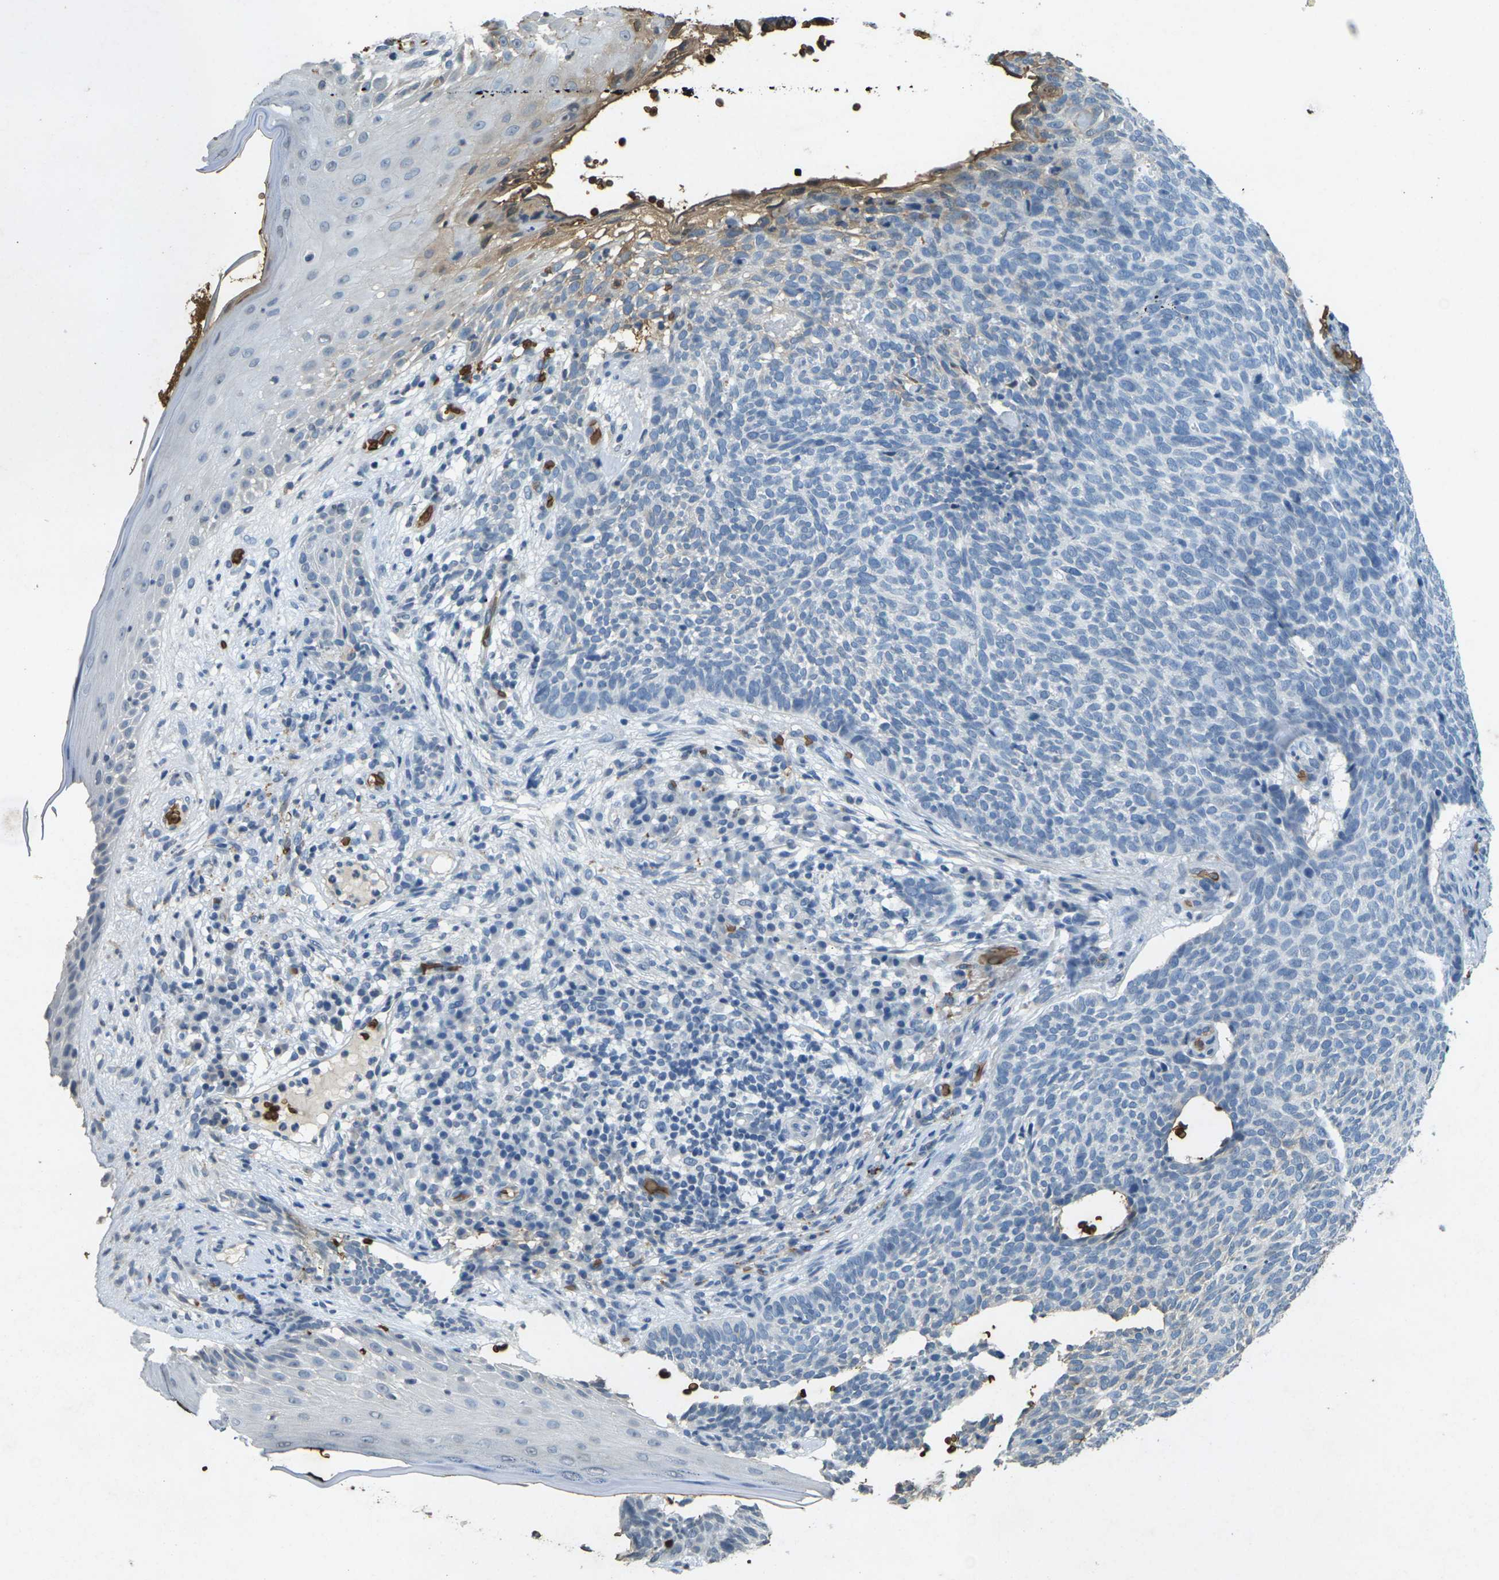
{"staining": {"intensity": "negative", "quantity": "none", "location": "none"}, "tissue": "skin cancer", "cell_type": "Tumor cells", "image_type": "cancer", "snomed": [{"axis": "morphology", "description": "Basal cell carcinoma"}, {"axis": "topography", "description": "Skin"}], "caption": "High magnification brightfield microscopy of skin cancer (basal cell carcinoma) stained with DAB (brown) and counterstained with hematoxylin (blue): tumor cells show no significant positivity.", "gene": "HBB", "patient": {"sex": "female", "age": 84}}